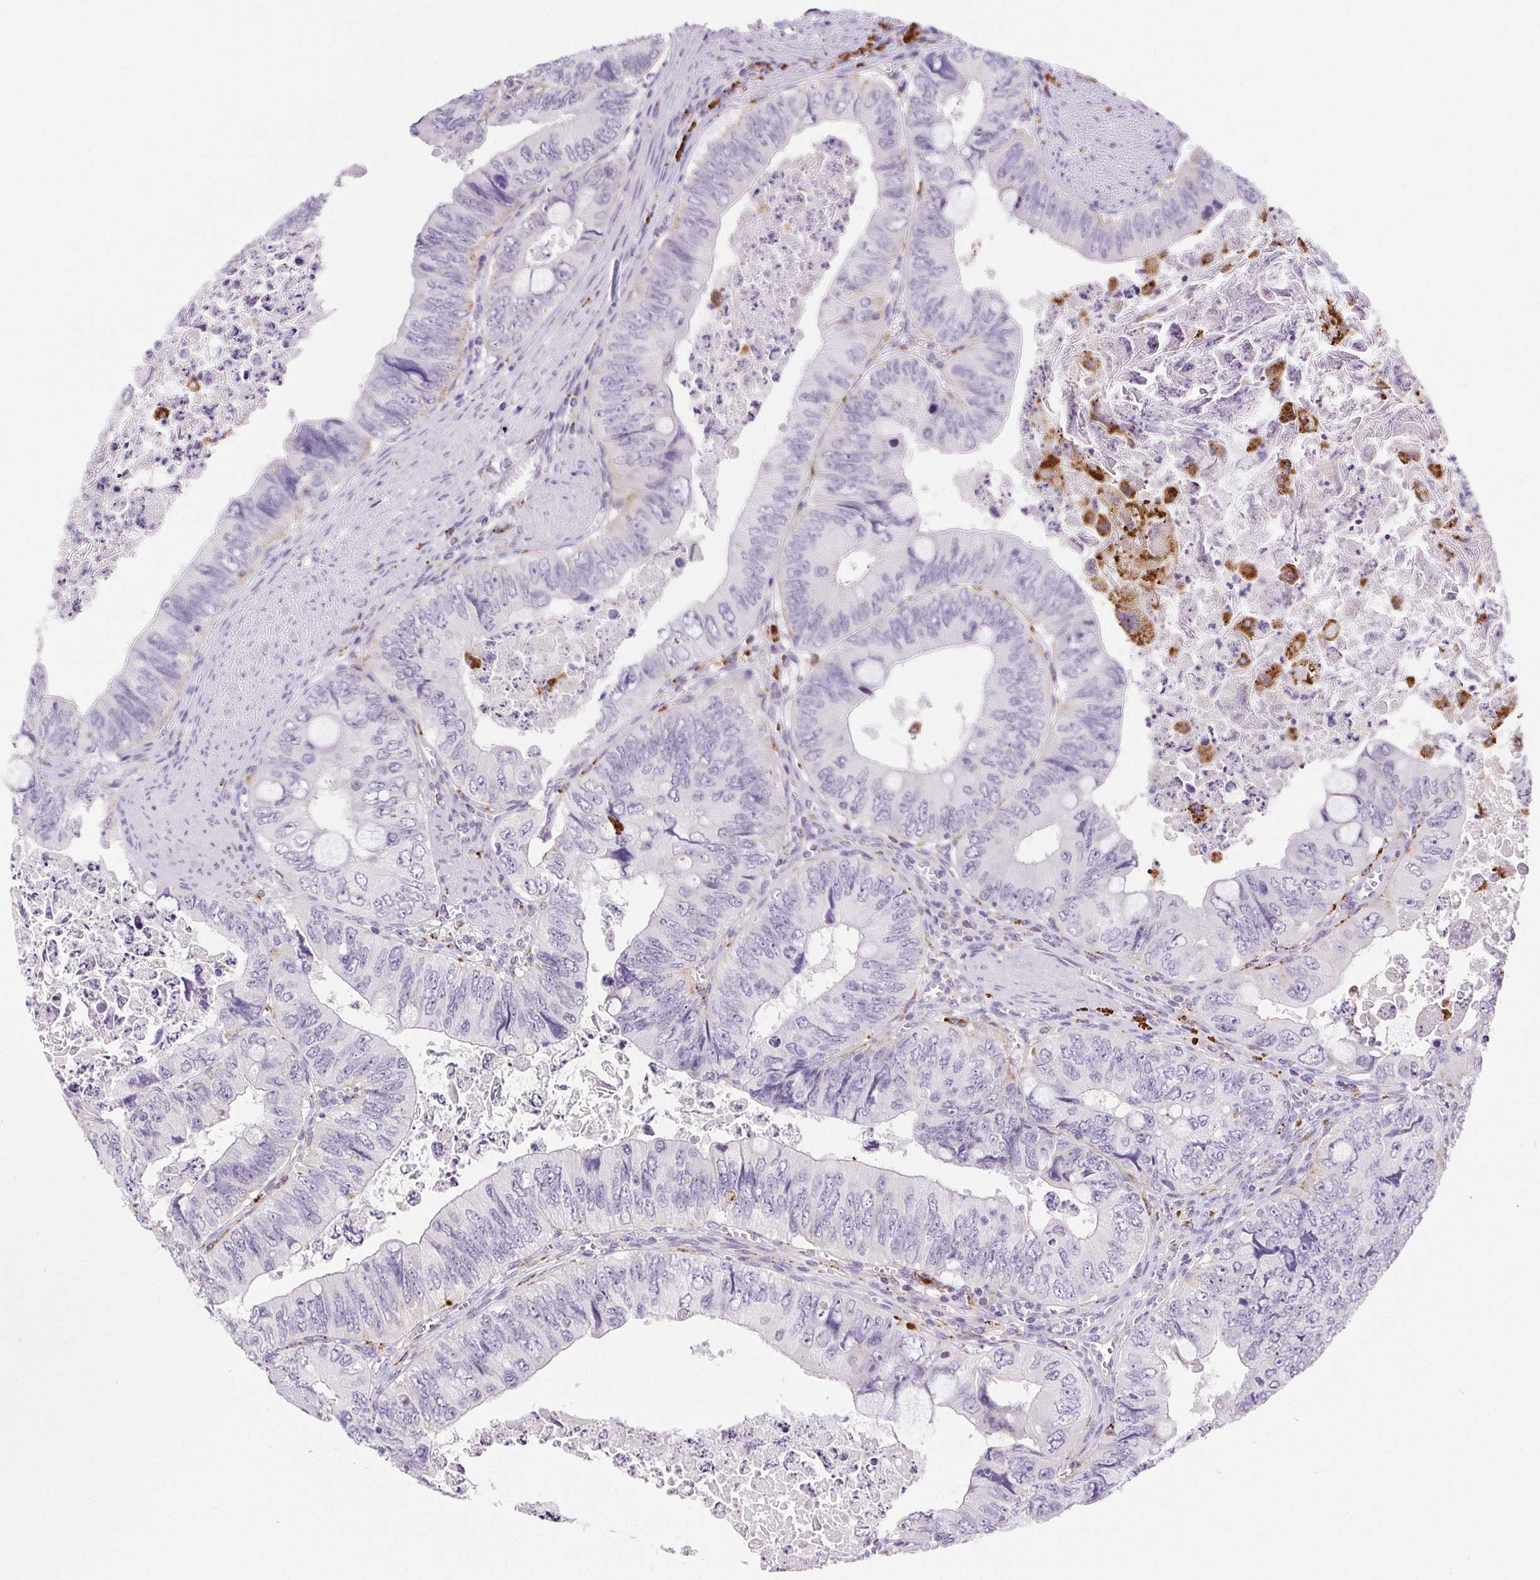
{"staining": {"intensity": "negative", "quantity": "none", "location": "none"}, "tissue": "colorectal cancer", "cell_type": "Tumor cells", "image_type": "cancer", "snomed": [{"axis": "morphology", "description": "Adenocarcinoma, NOS"}, {"axis": "topography", "description": "Colon"}], "caption": "An immunohistochemistry image of colorectal adenocarcinoma is shown. There is no staining in tumor cells of colorectal adenocarcinoma.", "gene": "LIPA", "patient": {"sex": "female", "age": 84}}